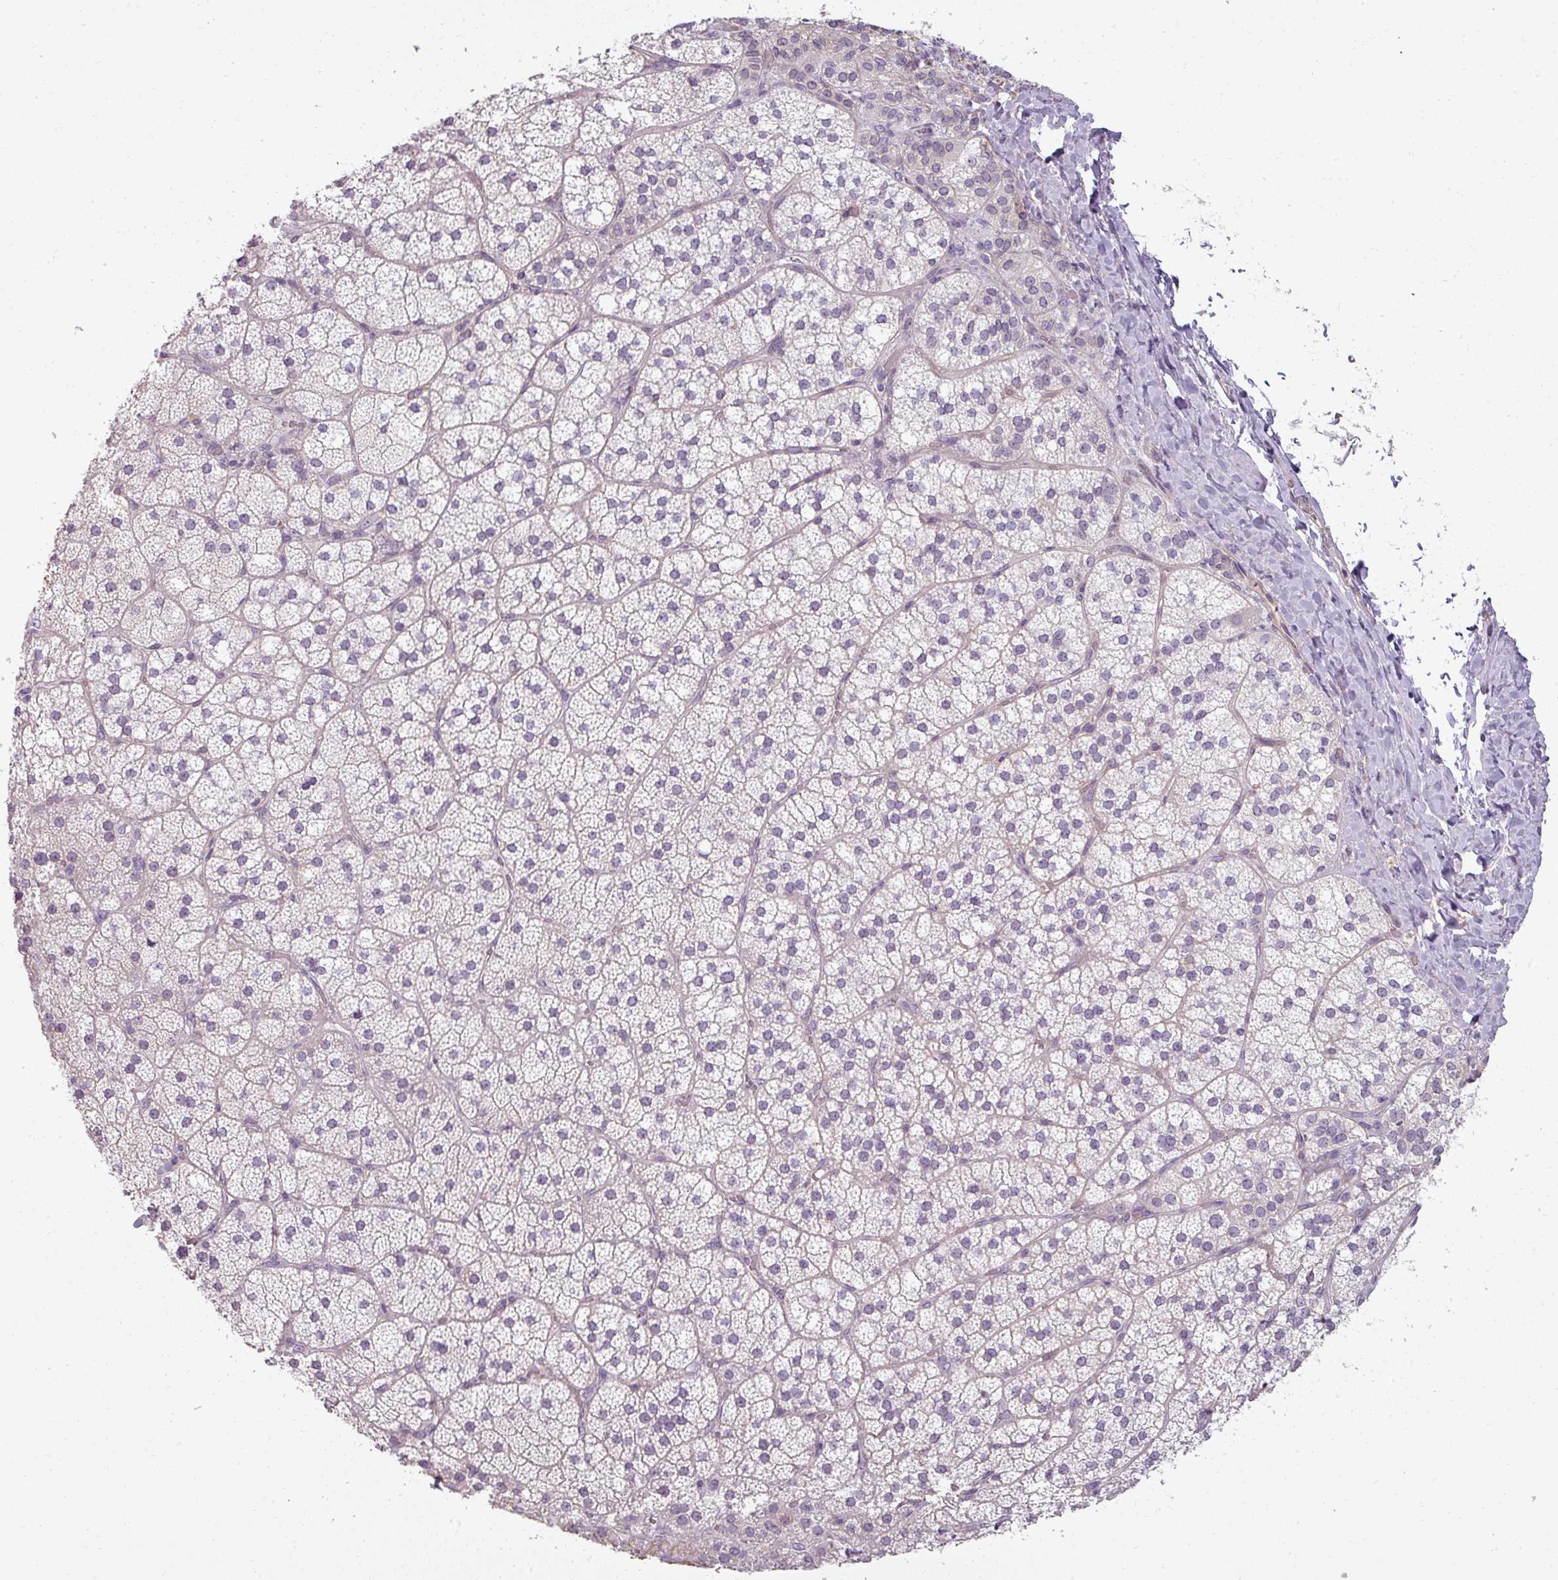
{"staining": {"intensity": "strong", "quantity": "<25%", "location": "cytoplasmic/membranous"}, "tissue": "adrenal gland", "cell_type": "Glandular cells", "image_type": "normal", "snomed": [{"axis": "morphology", "description": "Normal tissue, NOS"}, {"axis": "topography", "description": "Adrenal gland"}], "caption": "The histopathology image reveals staining of benign adrenal gland, revealing strong cytoplasmic/membranous protein positivity (brown color) within glandular cells.", "gene": "ASB1", "patient": {"sex": "male", "age": 53}}